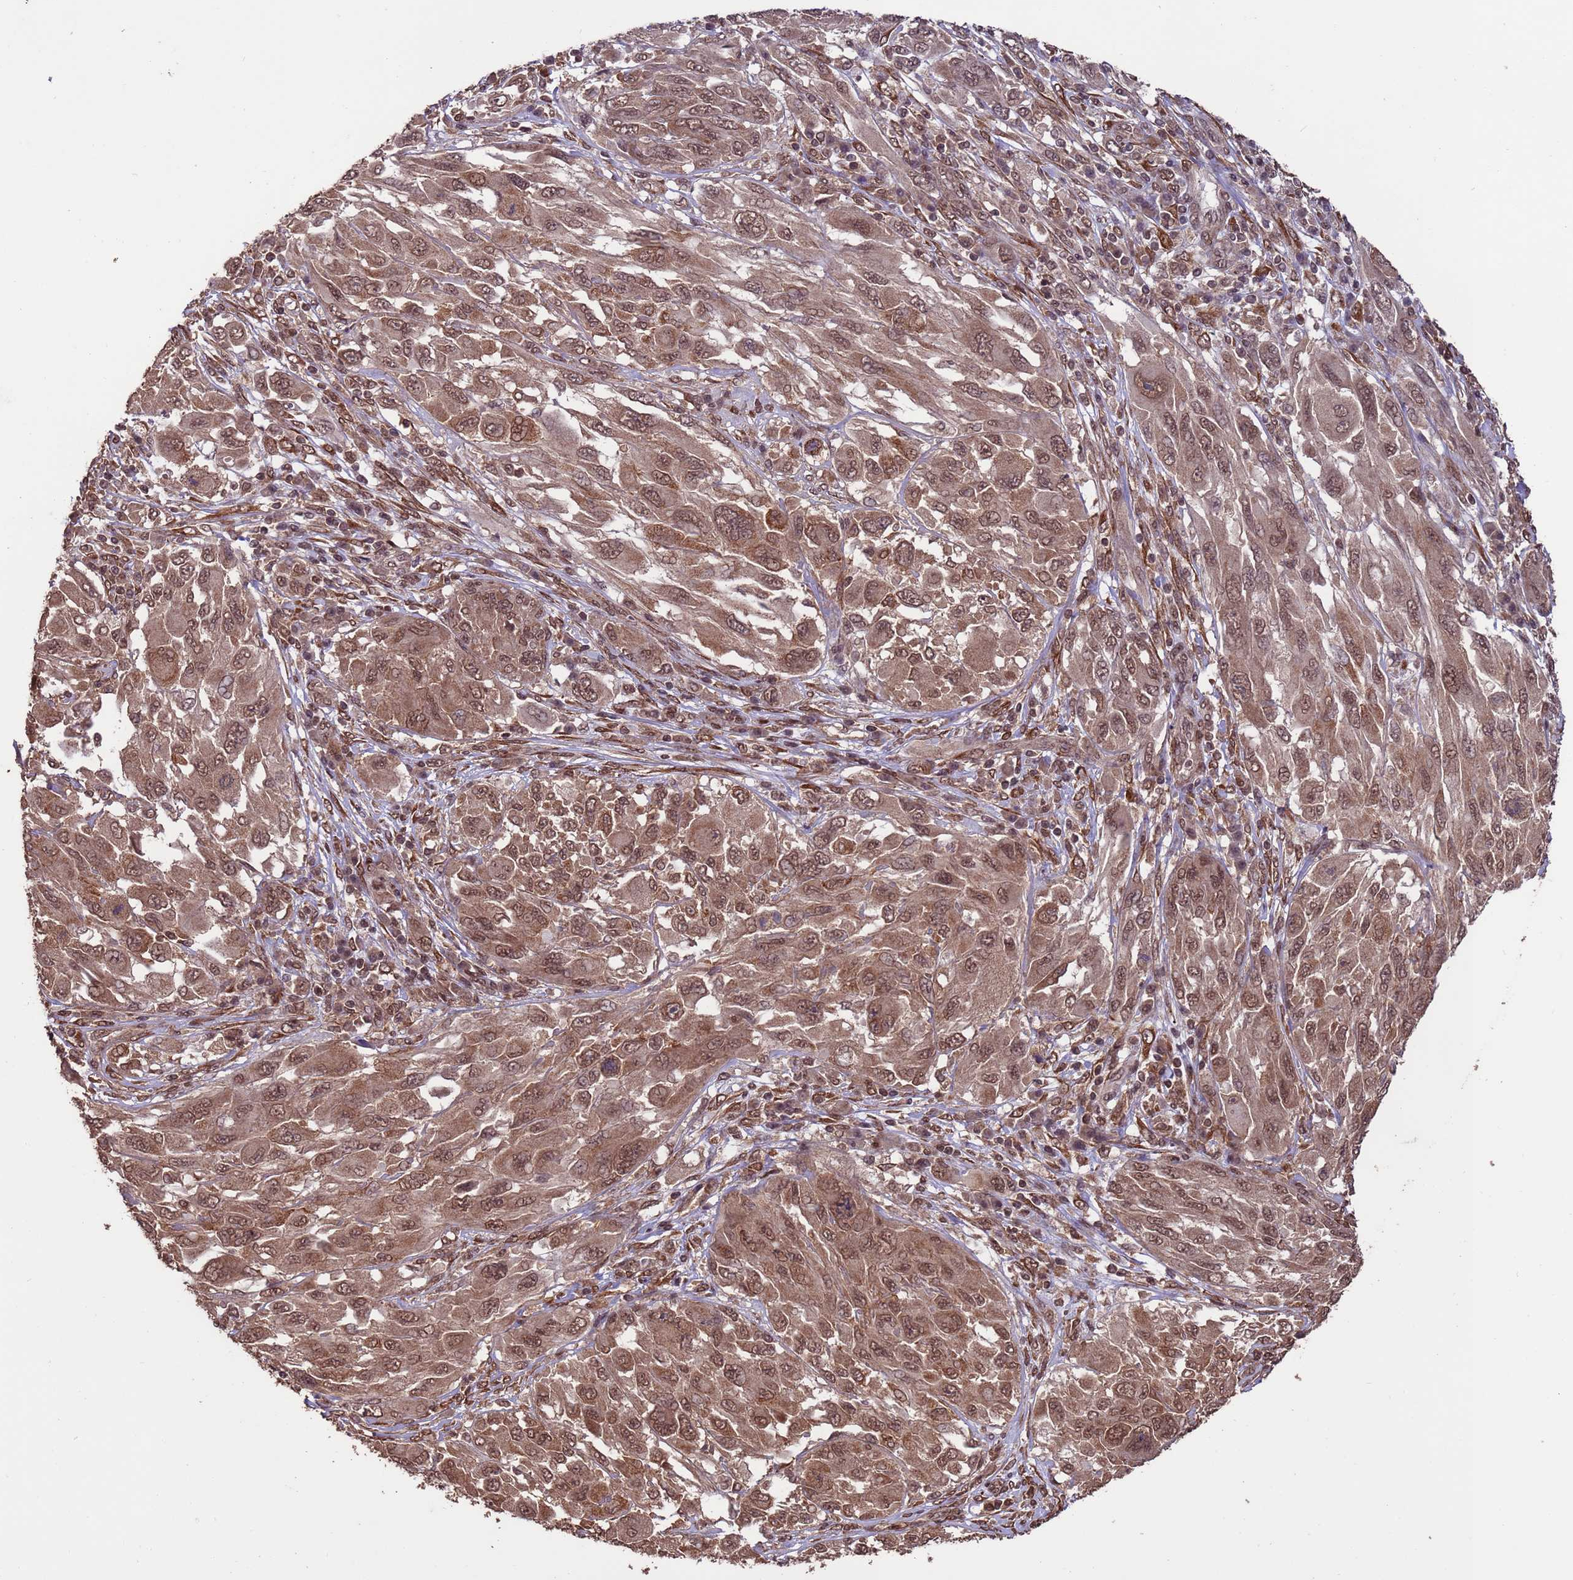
{"staining": {"intensity": "moderate", "quantity": ">75%", "location": "cytoplasmic/membranous,nuclear"}, "tissue": "melanoma", "cell_type": "Tumor cells", "image_type": "cancer", "snomed": [{"axis": "morphology", "description": "Malignant melanoma, NOS"}, {"axis": "topography", "description": "Skin"}], "caption": "Melanoma stained with immunohistochemistry (IHC) shows moderate cytoplasmic/membranous and nuclear positivity in about >75% of tumor cells. (IHC, brightfield microscopy, high magnification).", "gene": "VSTM4", "patient": {"sex": "female", "age": 91}}